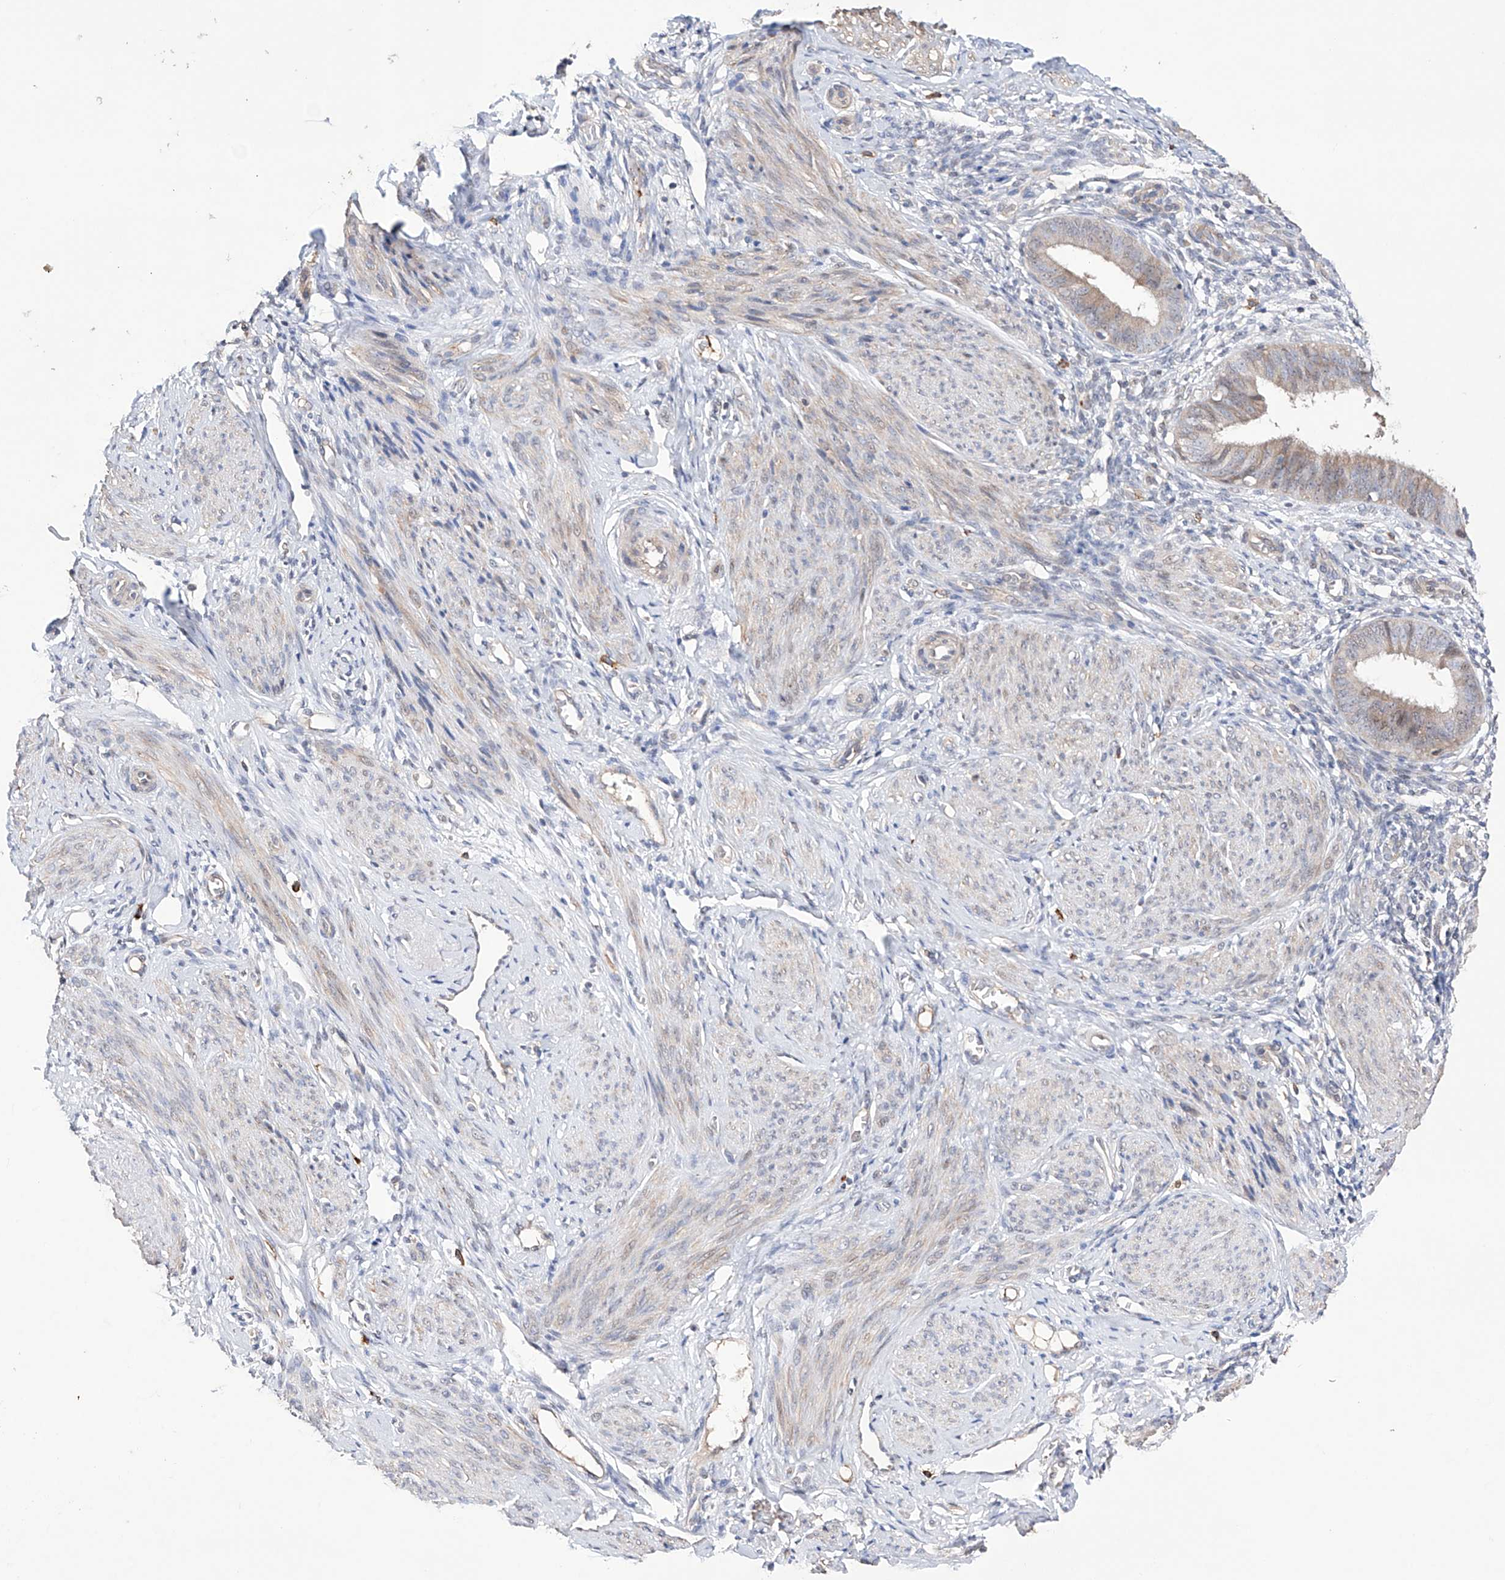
{"staining": {"intensity": "negative", "quantity": "none", "location": "none"}, "tissue": "endometrium", "cell_type": "Cells in endometrial stroma", "image_type": "normal", "snomed": [{"axis": "morphology", "description": "Normal tissue, NOS"}, {"axis": "topography", "description": "Uterus"}, {"axis": "topography", "description": "Endometrium"}], "caption": "High power microscopy image of an IHC micrograph of benign endometrium, revealing no significant expression in cells in endometrial stroma. The staining is performed using DAB (3,3'-diaminobenzidine) brown chromogen with nuclei counter-stained in using hematoxylin.", "gene": "AFG1L", "patient": {"sex": "female", "age": 48}}